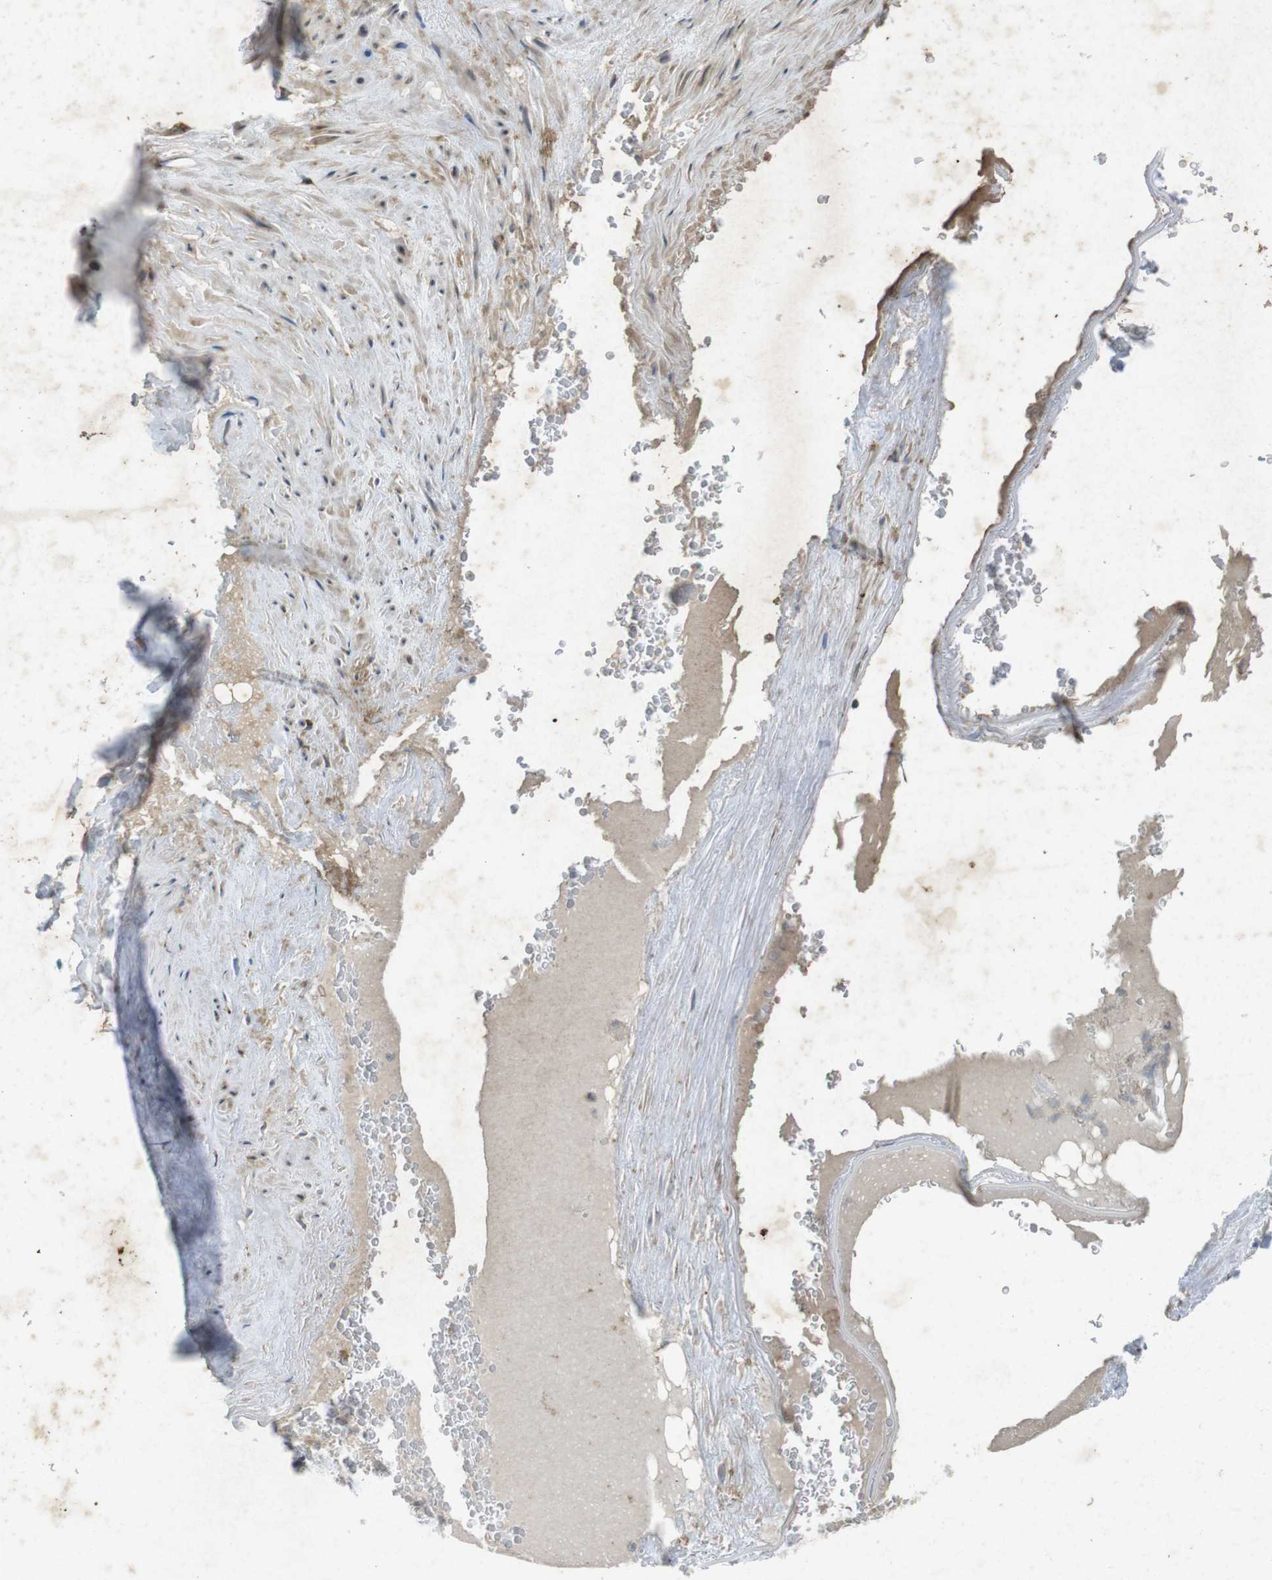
{"staining": {"intensity": "weak", "quantity": "25%-75%", "location": "cytoplasmic/membranous"}, "tissue": "adipose tissue", "cell_type": "Adipocytes", "image_type": "normal", "snomed": [{"axis": "morphology", "description": "Normal tissue, NOS"}, {"axis": "topography", "description": "Peripheral nerve tissue"}], "caption": "Immunohistochemistry staining of normal adipose tissue, which shows low levels of weak cytoplasmic/membranous positivity in about 25%-75% of adipocytes indicating weak cytoplasmic/membranous protein staining. The staining was performed using DAB (brown) for protein detection and nuclei were counterstained in hematoxylin (blue).", "gene": "FLCN", "patient": {"sex": "male", "age": 70}}